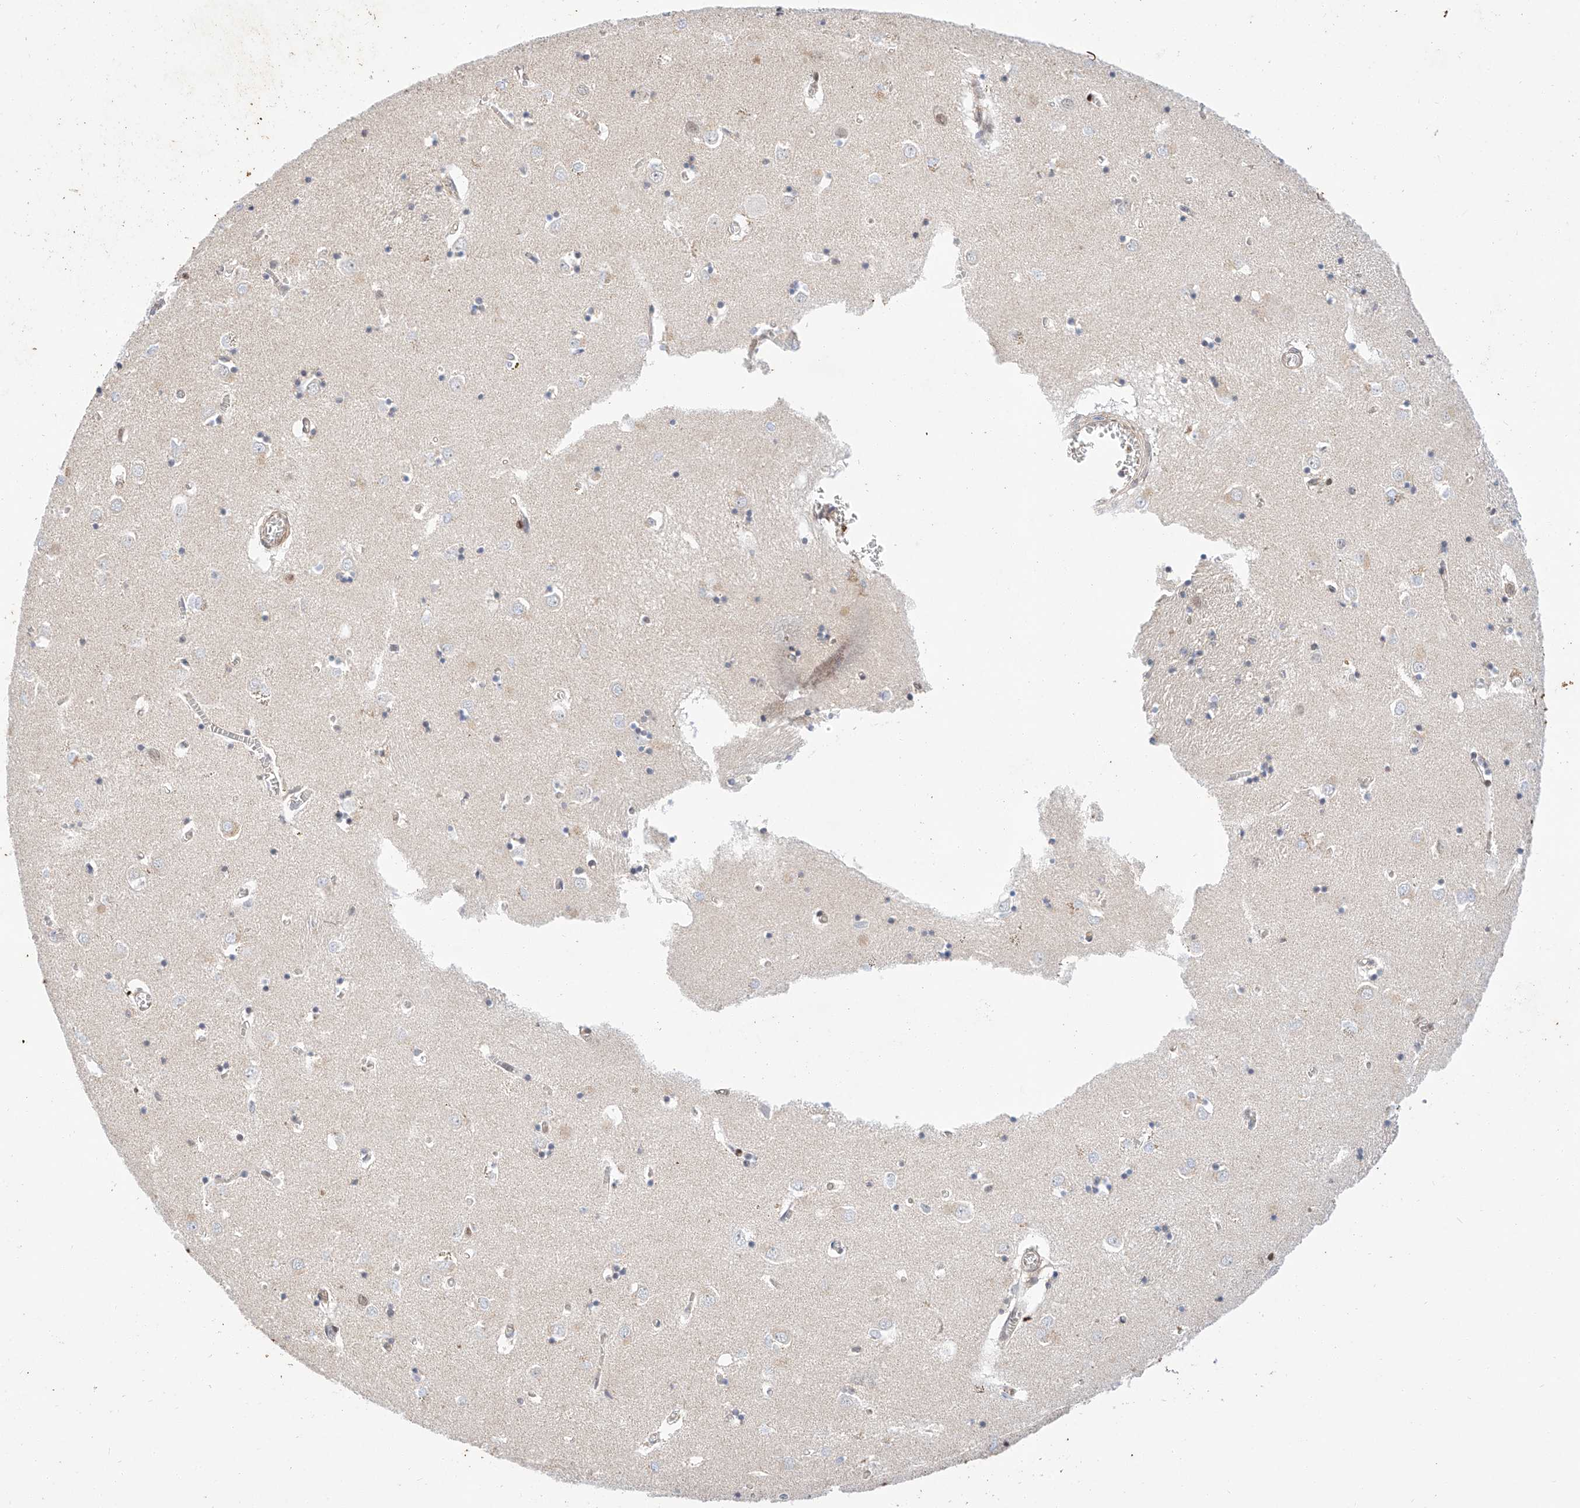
{"staining": {"intensity": "moderate", "quantity": "<25%", "location": "nuclear"}, "tissue": "caudate", "cell_type": "Glial cells", "image_type": "normal", "snomed": [{"axis": "morphology", "description": "Normal tissue, NOS"}, {"axis": "topography", "description": "Lateral ventricle wall"}], "caption": "Immunohistochemical staining of unremarkable human caudate exhibits <25% levels of moderate nuclear protein positivity in approximately <25% of glial cells.", "gene": "HDAC9", "patient": {"sex": "male", "age": 70}}